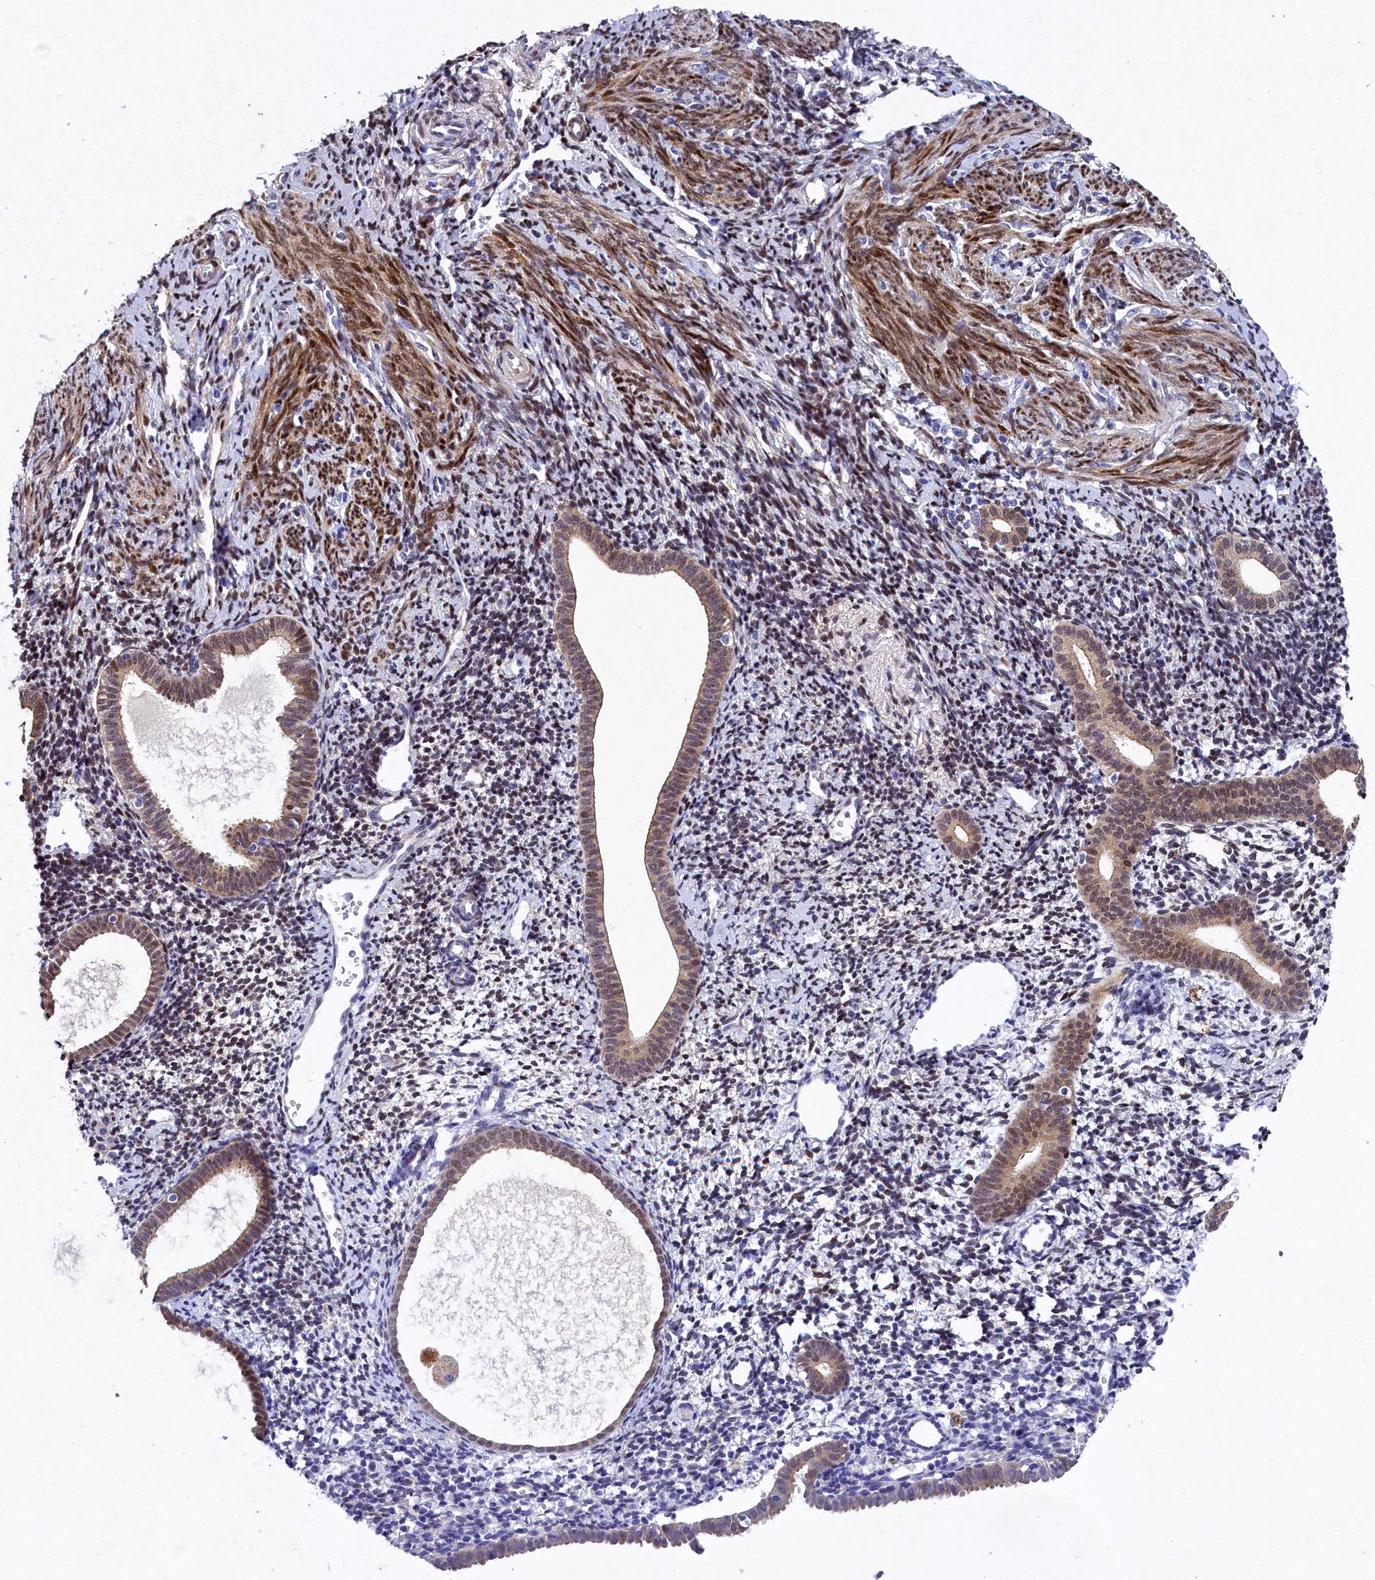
{"staining": {"intensity": "weak", "quantity": "25%-75%", "location": "nuclear"}, "tissue": "endometrium", "cell_type": "Cells in endometrial stroma", "image_type": "normal", "snomed": [{"axis": "morphology", "description": "Normal tissue, NOS"}, {"axis": "topography", "description": "Endometrium"}], "caption": "Weak nuclear protein expression is appreciated in about 25%-75% of cells in endometrial stroma in endometrium.", "gene": "TGDS", "patient": {"sex": "female", "age": 56}}